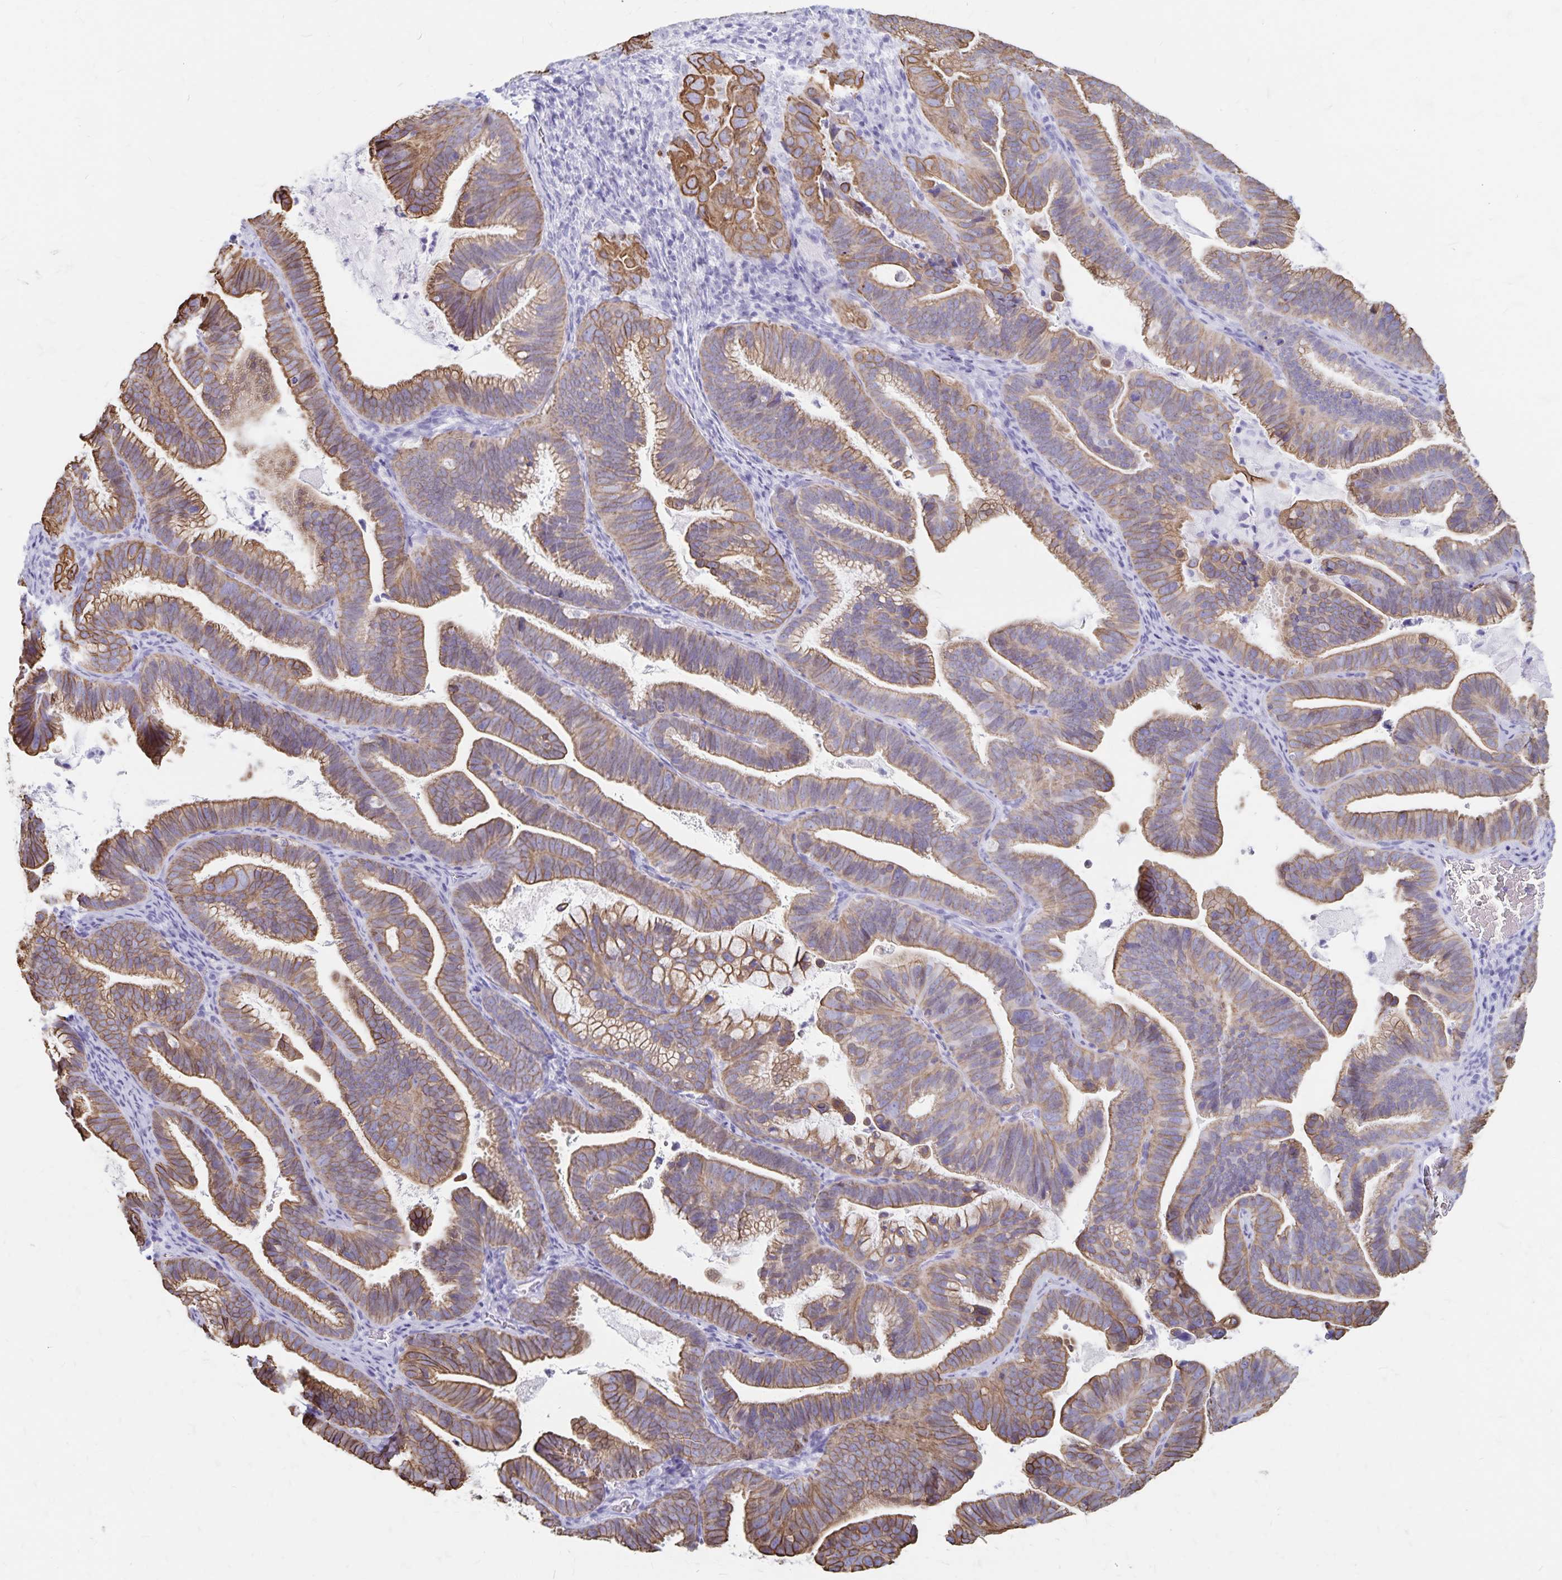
{"staining": {"intensity": "moderate", "quantity": ">75%", "location": "cytoplasmic/membranous"}, "tissue": "cervical cancer", "cell_type": "Tumor cells", "image_type": "cancer", "snomed": [{"axis": "morphology", "description": "Adenocarcinoma, NOS"}, {"axis": "topography", "description": "Cervix"}], "caption": "A histopathology image showing moderate cytoplasmic/membranous expression in approximately >75% of tumor cells in cervical cancer, as visualized by brown immunohistochemical staining.", "gene": "GPBAR1", "patient": {"sex": "female", "age": 61}}